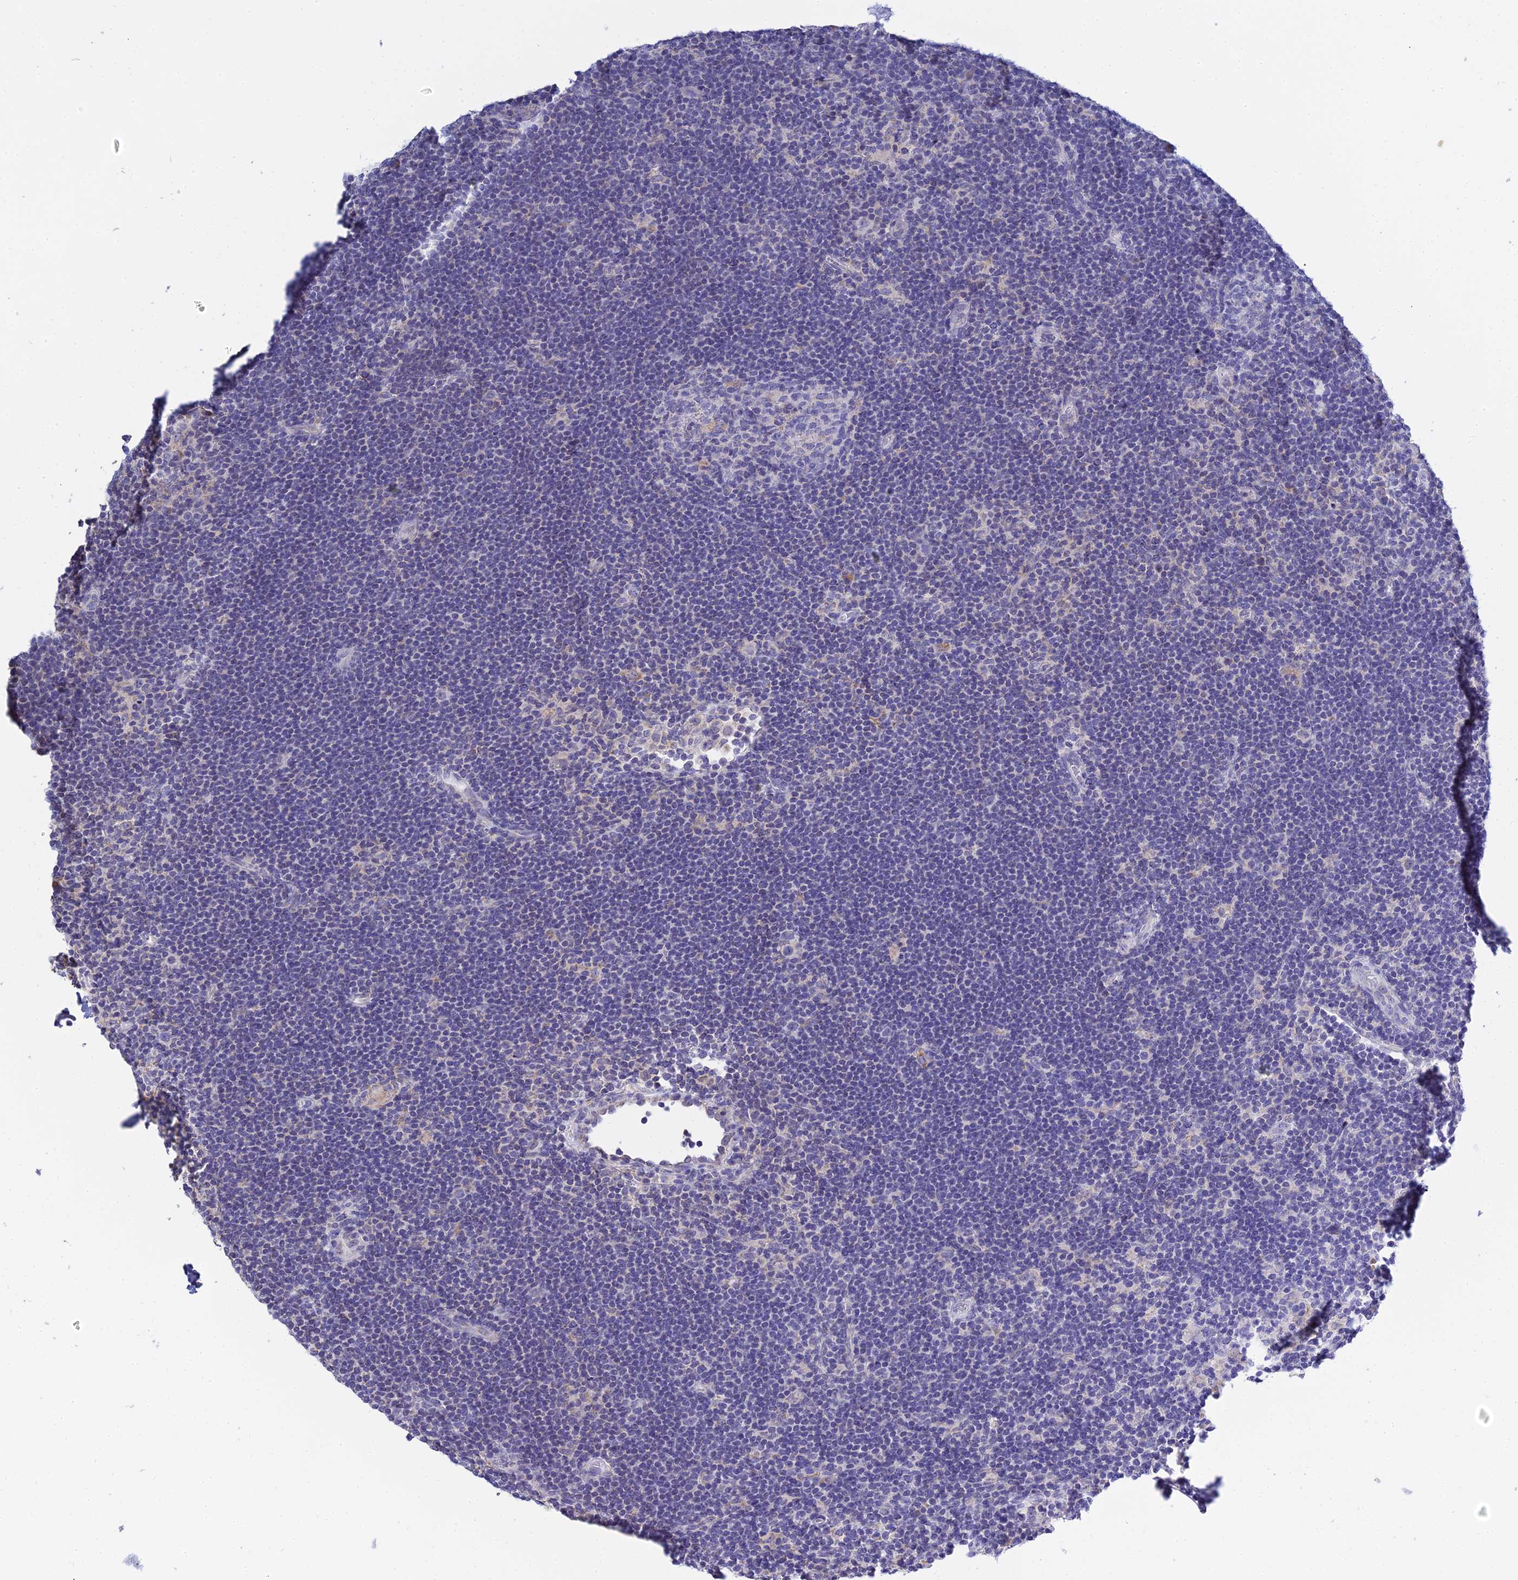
{"staining": {"intensity": "negative", "quantity": "none", "location": "none"}, "tissue": "lymphoma", "cell_type": "Tumor cells", "image_type": "cancer", "snomed": [{"axis": "morphology", "description": "Hodgkin's disease, NOS"}, {"axis": "topography", "description": "Lymph node"}], "caption": "Immunohistochemical staining of human Hodgkin's disease displays no significant positivity in tumor cells.", "gene": "ZXDA", "patient": {"sex": "female", "age": 57}}